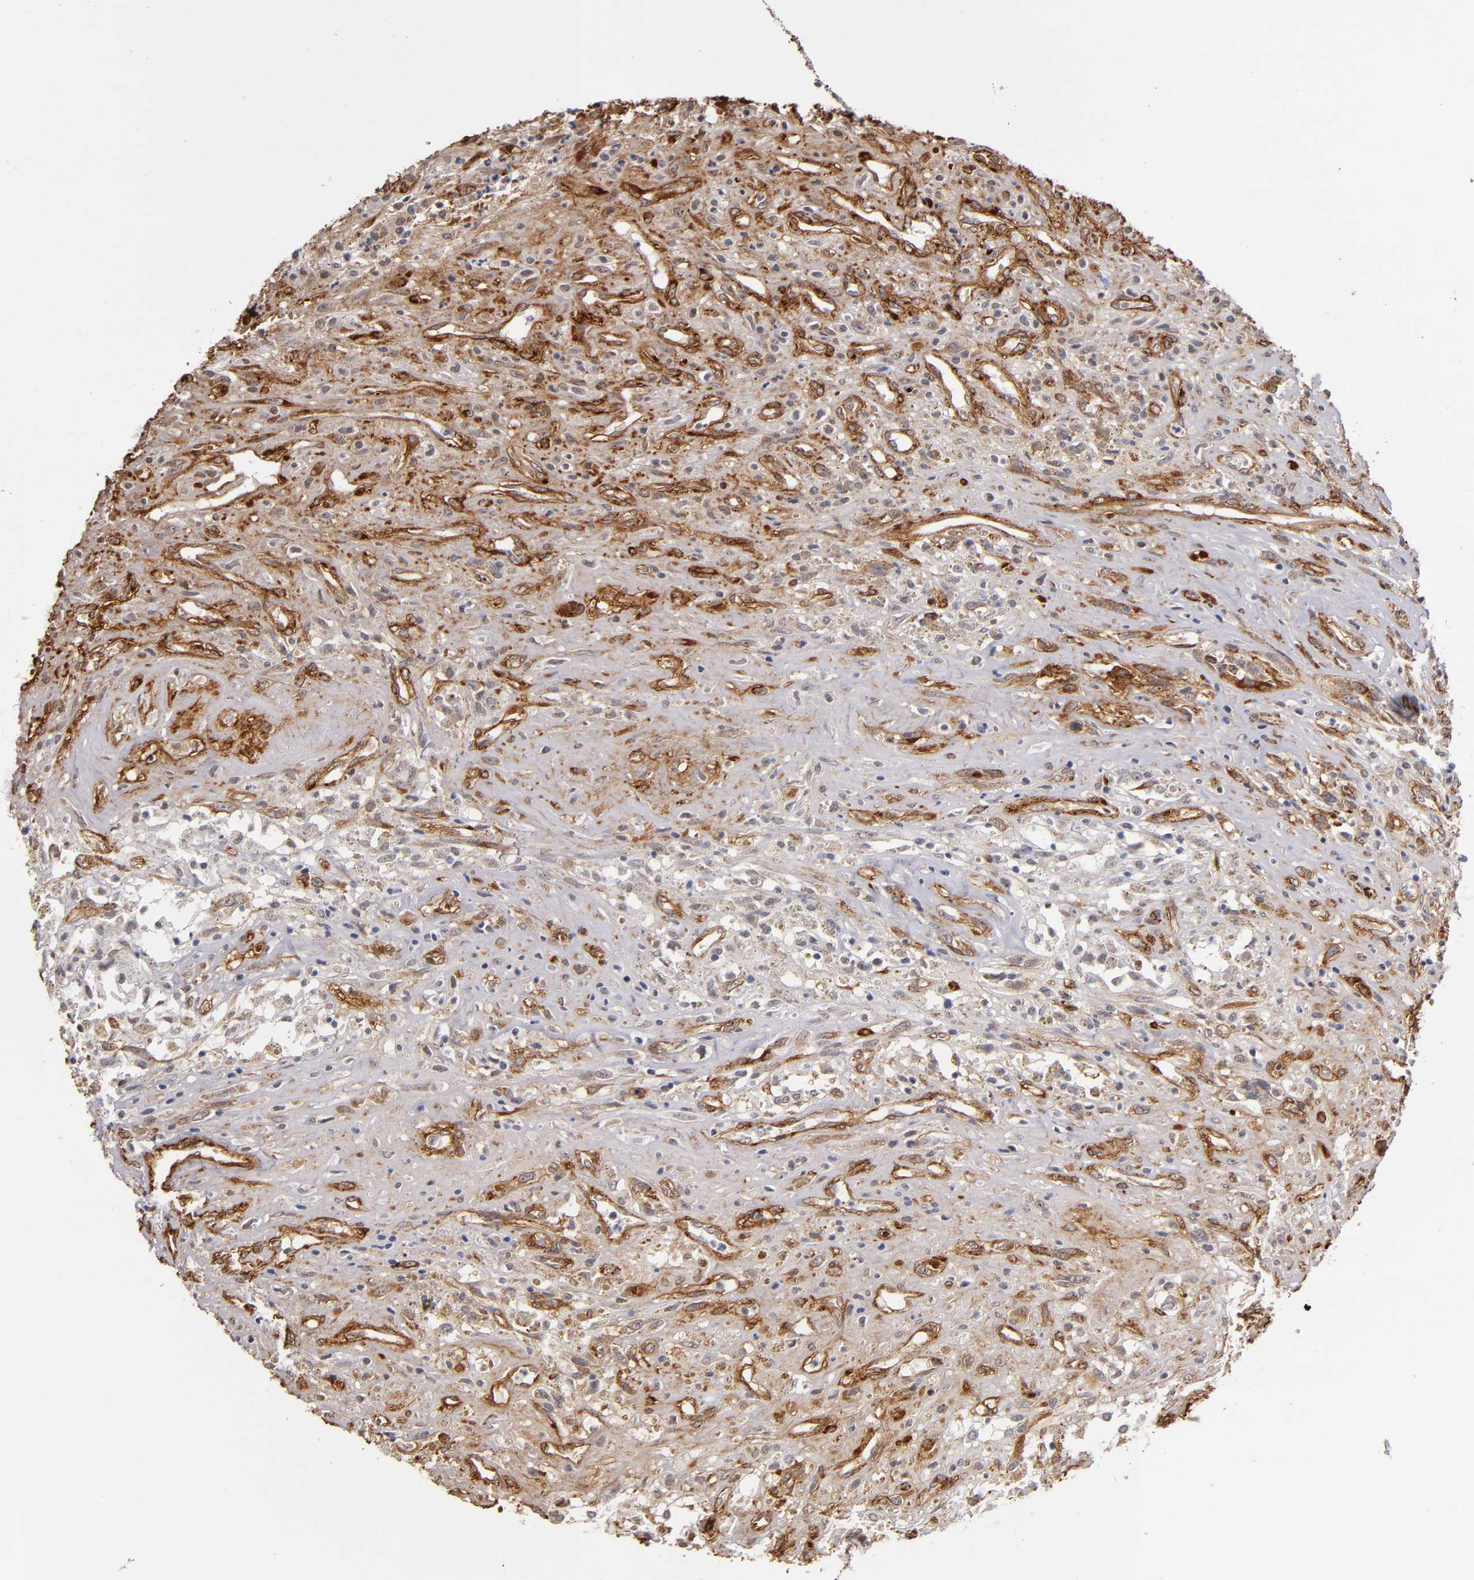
{"staining": {"intensity": "negative", "quantity": "none", "location": "none"}, "tissue": "glioma", "cell_type": "Tumor cells", "image_type": "cancer", "snomed": [{"axis": "morphology", "description": "Glioma, malignant, High grade"}, {"axis": "topography", "description": "Brain"}], "caption": "High magnification brightfield microscopy of high-grade glioma (malignant) stained with DAB (brown) and counterstained with hematoxylin (blue): tumor cells show no significant staining. (DAB immunohistochemistry, high magnification).", "gene": "LAMC1", "patient": {"sex": "male", "age": 66}}